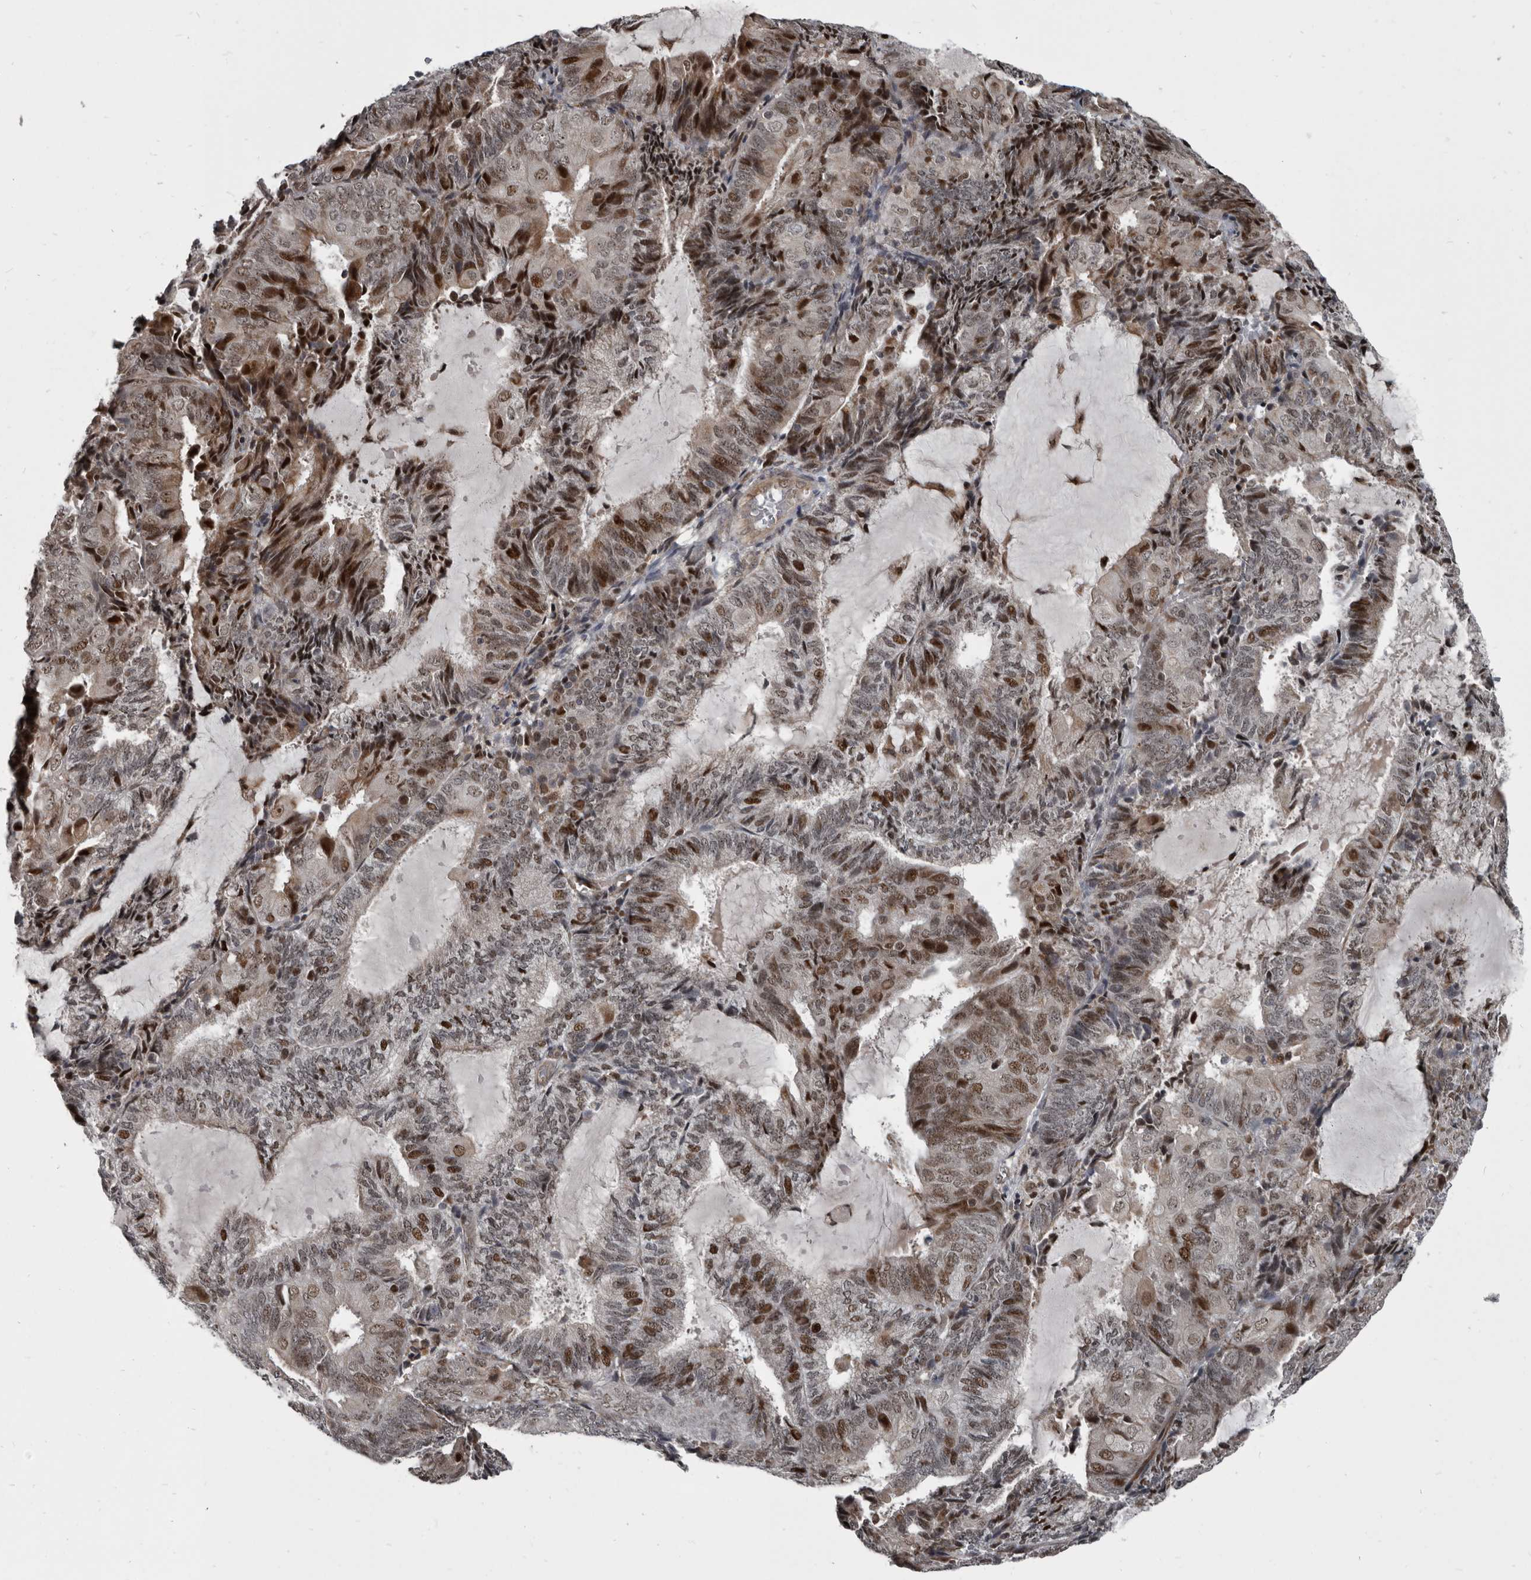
{"staining": {"intensity": "moderate", "quantity": "25%-75%", "location": "nuclear"}, "tissue": "endometrial cancer", "cell_type": "Tumor cells", "image_type": "cancer", "snomed": [{"axis": "morphology", "description": "Adenocarcinoma, NOS"}, {"axis": "topography", "description": "Endometrium"}], "caption": "Endometrial cancer (adenocarcinoma) stained for a protein (brown) shows moderate nuclear positive expression in approximately 25%-75% of tumor cells.", "gene": "CHD1L", "patient": {"sex": "female", "age": 81}}